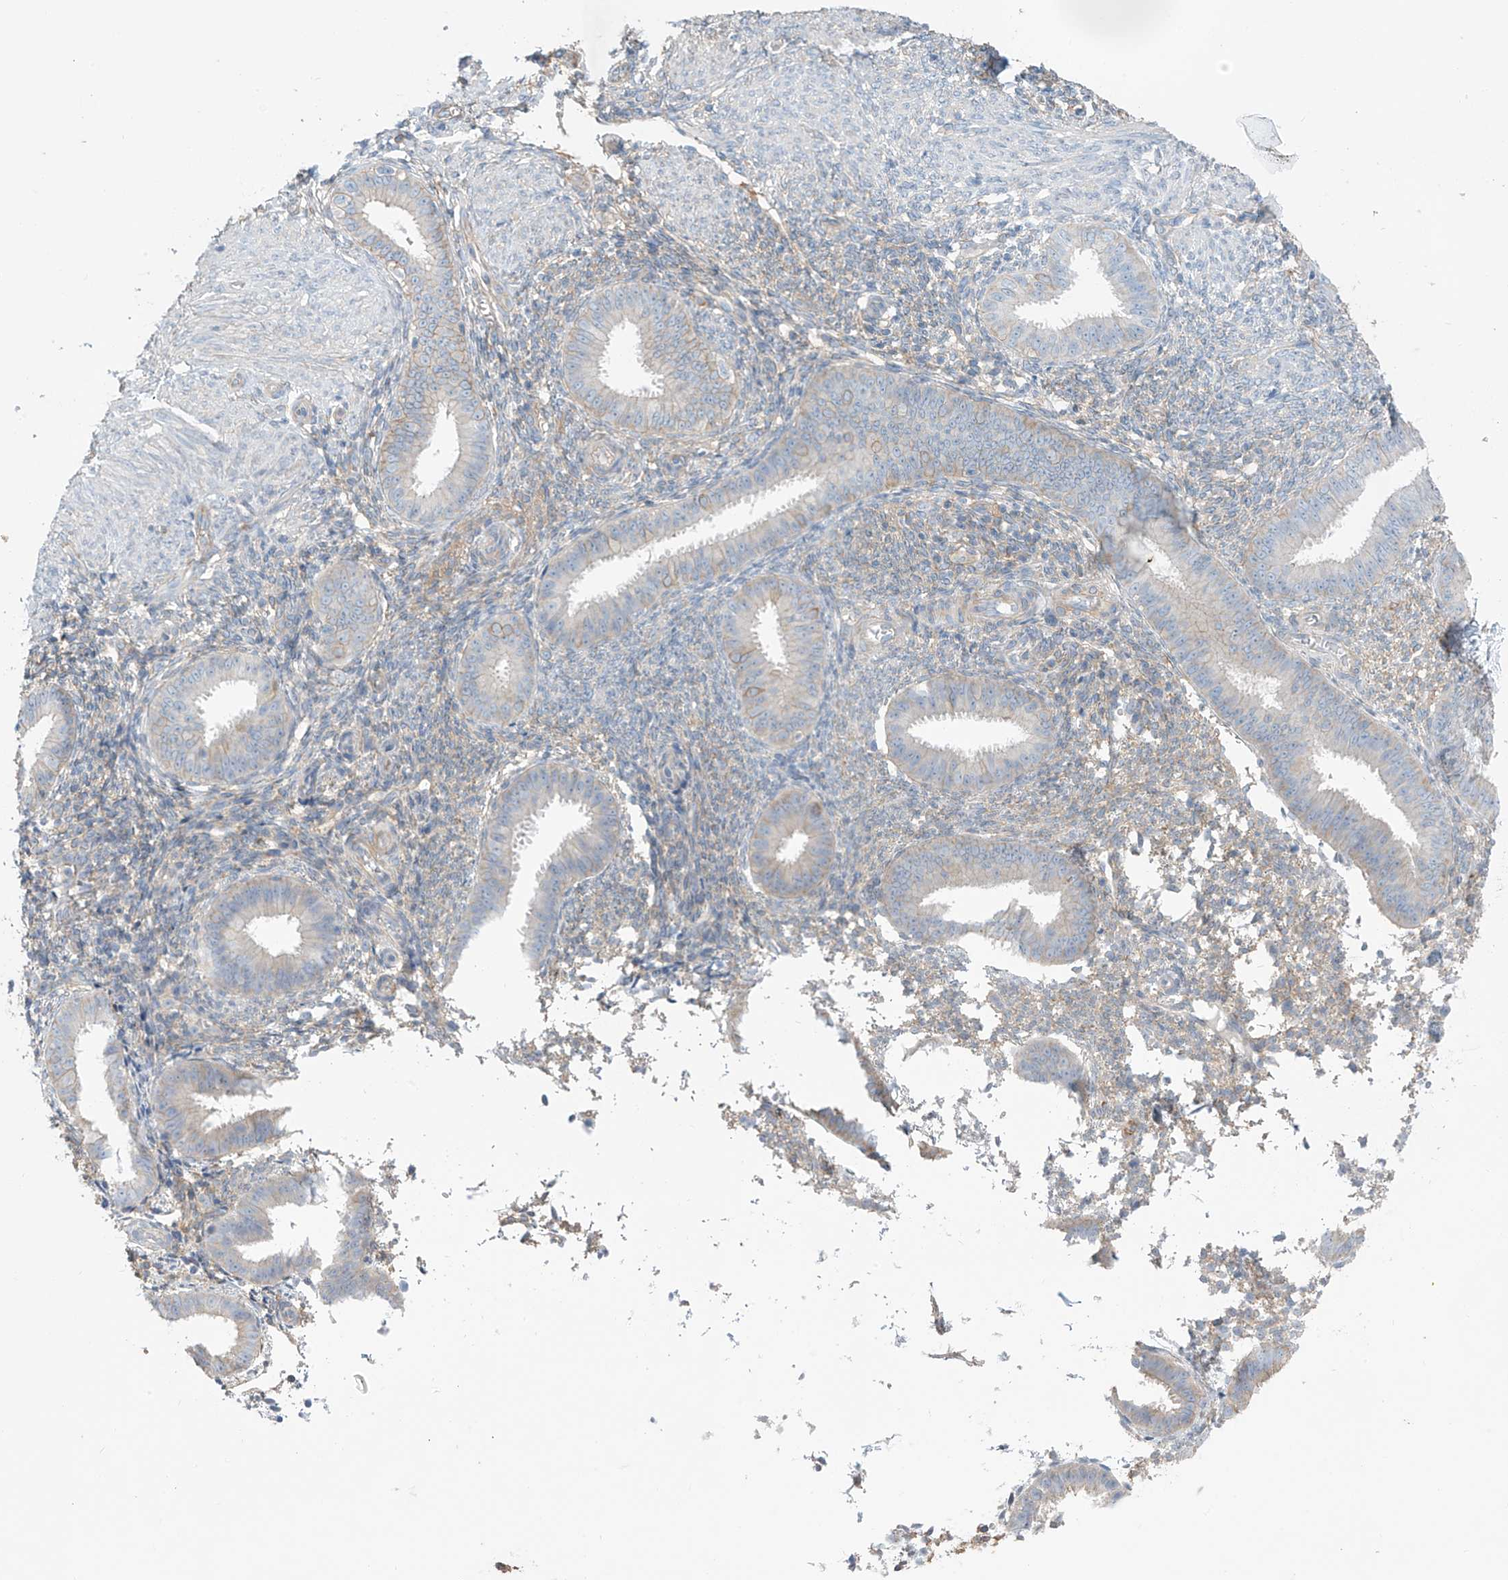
{"staining": {"intensity": "negative", "quantity": "none", "location": "none"}, "tissue": "endometrium", "cell_type": "Cells in endometrial stroma", "image_type": "normal", "snomed": [{"axis": "morphology", "description": "Normal tissue, NOS"}, {"axis": "topography", "description": "Uterus"}, {"axis": "topography", "description": "Endometrium"}], "caption": "A histopathology image of human endometrium is negative for staining in cells in endometrial stroma. Brightfield microscopy of IHC stained with DAB (brown) and hematoxylin (blue), captured at high magnification.", "gene": "ZNF846", "patient": {"sex": "female", "age": 48}}